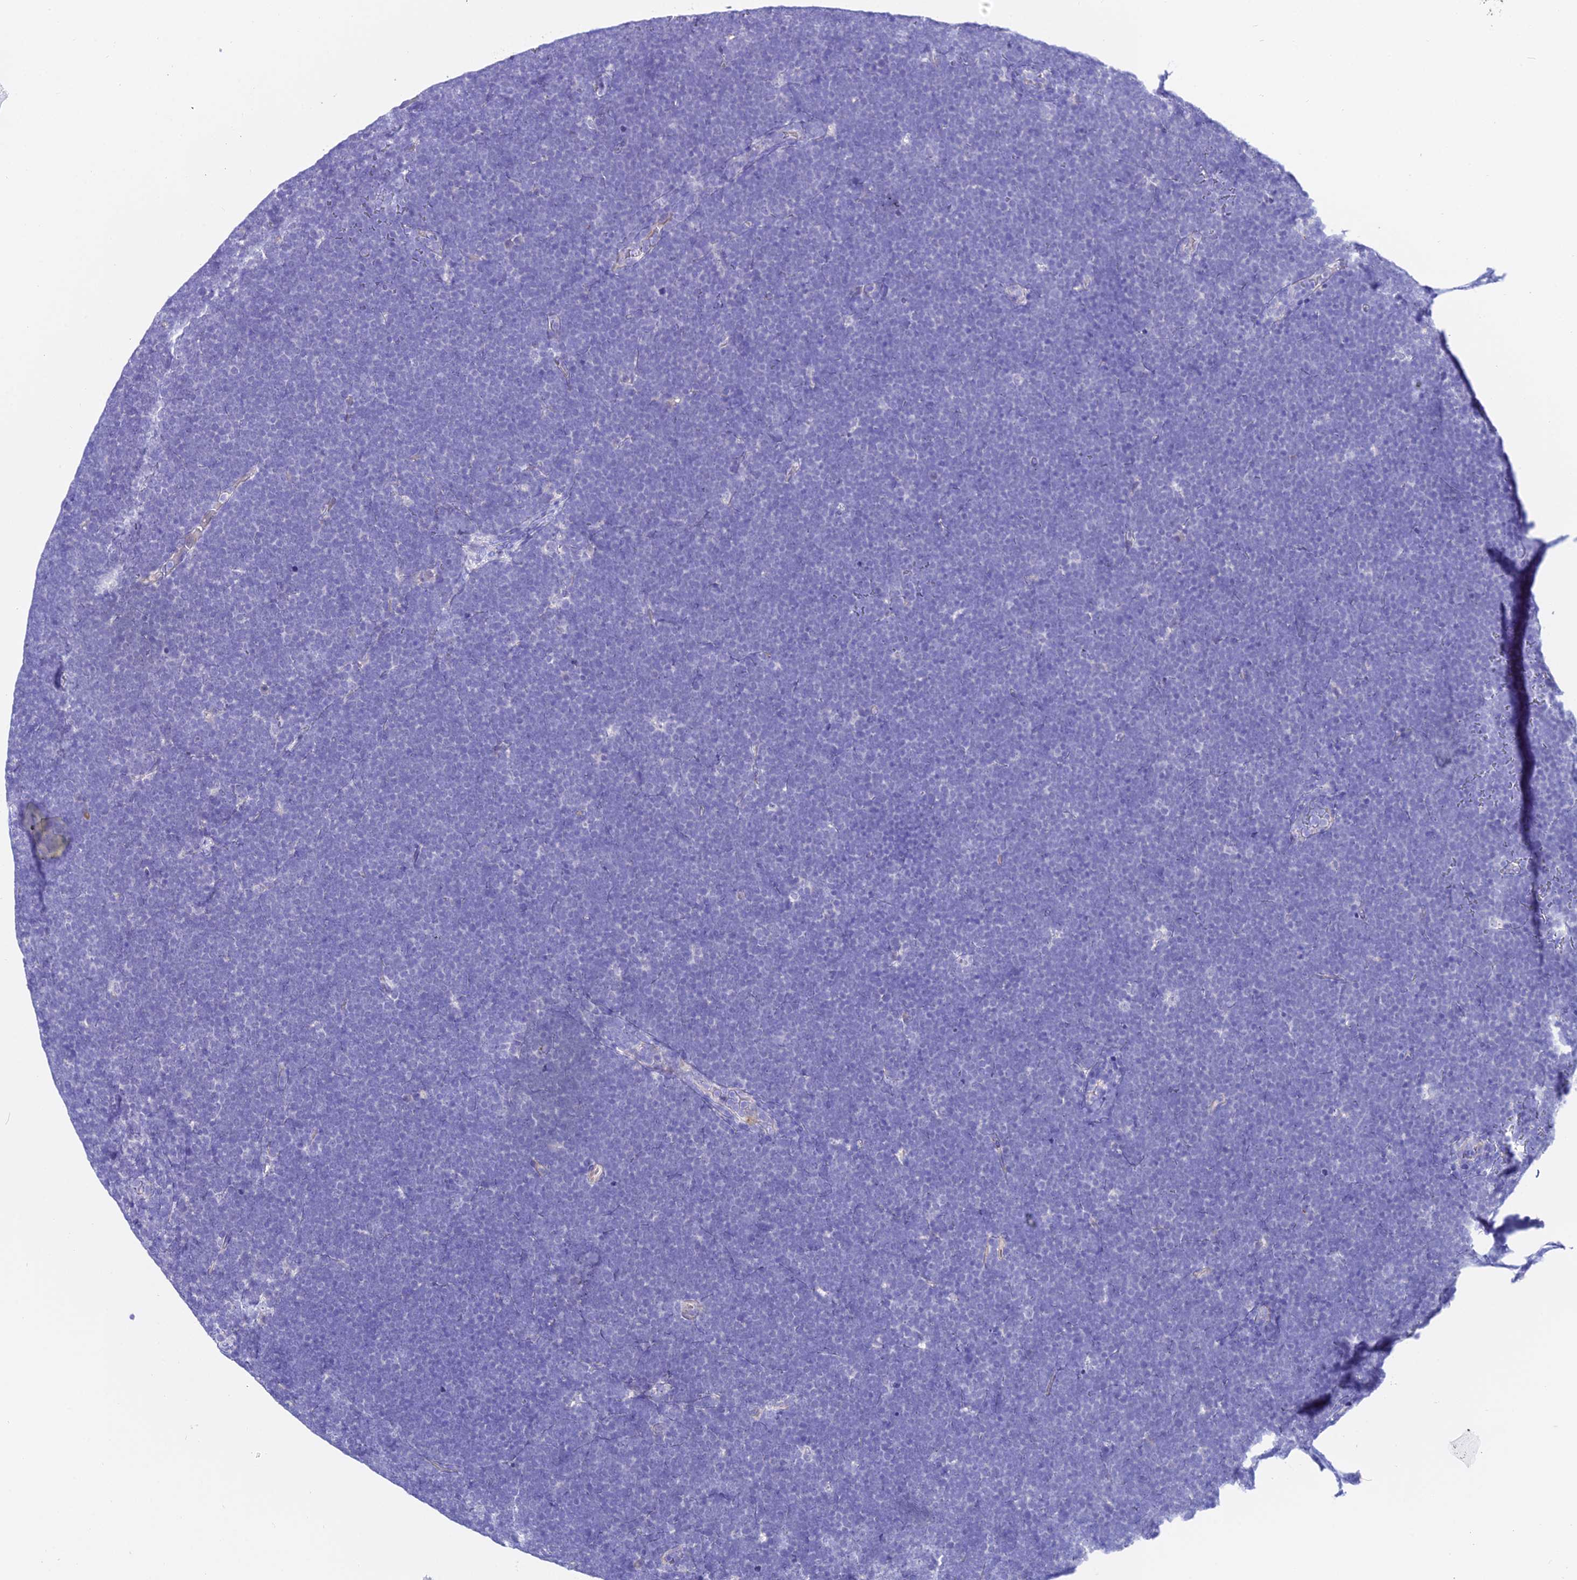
{"staining": {"intensity": "negative", "quantity": "none", "location": "none"}, "tissue": "lymphoma", "cell_type": "Tumor cells", "image_type": "cancer", "snomed": [{"axis": "morphology", "description": "Malignant lymphoma, non-Hodgkin's type, High grade"}, {"axis": "topography", "description": "Lymph node"}], "caption": "IHC histopathology image of malignant lymphoma, non-Hodgkin's type (high-grade) stained for a protein (brown), which reveals no expression in tumor cells.", "gene": "DEFB106A", "patient": {"sex": "male", "age": 13}}